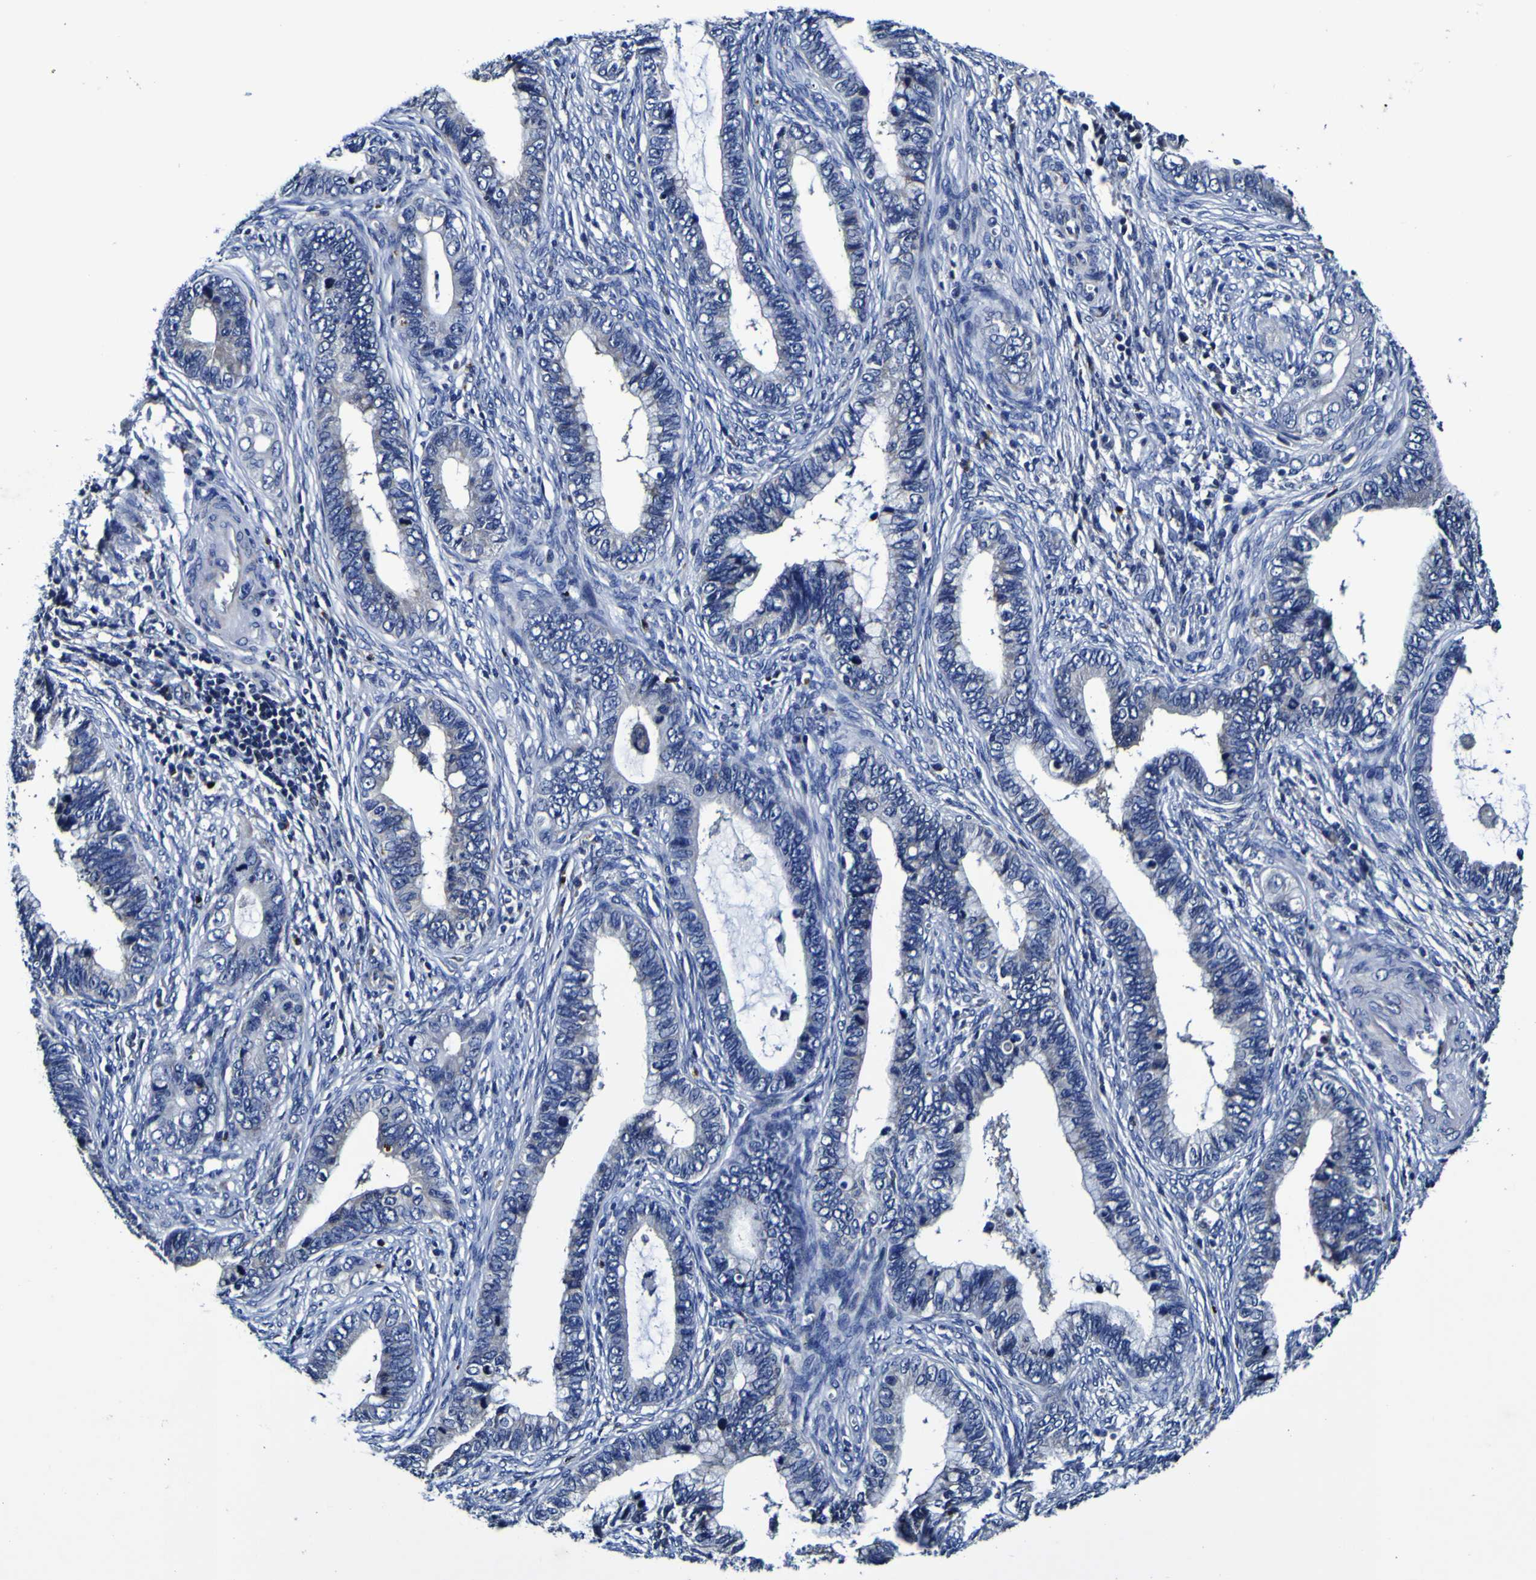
{"staining": {"intensity": "negative", "quantity": "none", "location": "none"}, "tissue": "cervical cancer", "cell_type": "Tumor cells", "image_type": "cancer", "snomed": [{"axis": "morphology", "description": "Adenocarcinoma, NOS"}, {"axis": "topography", "description": "Cervix"}], "caption": "Immunohistochemistry (IHC) micrograph of neoplastic tissue: cervical adenocarcinoma stained with DAB displays no significant protein positivity in tumor cells. (DAB (3,3'-diaminobenzidine) immunohistochemistry (IHC) with hematoxylin counter stain).", "gene": "PANK4", "patient": {"sex": "female", "age": 44}}